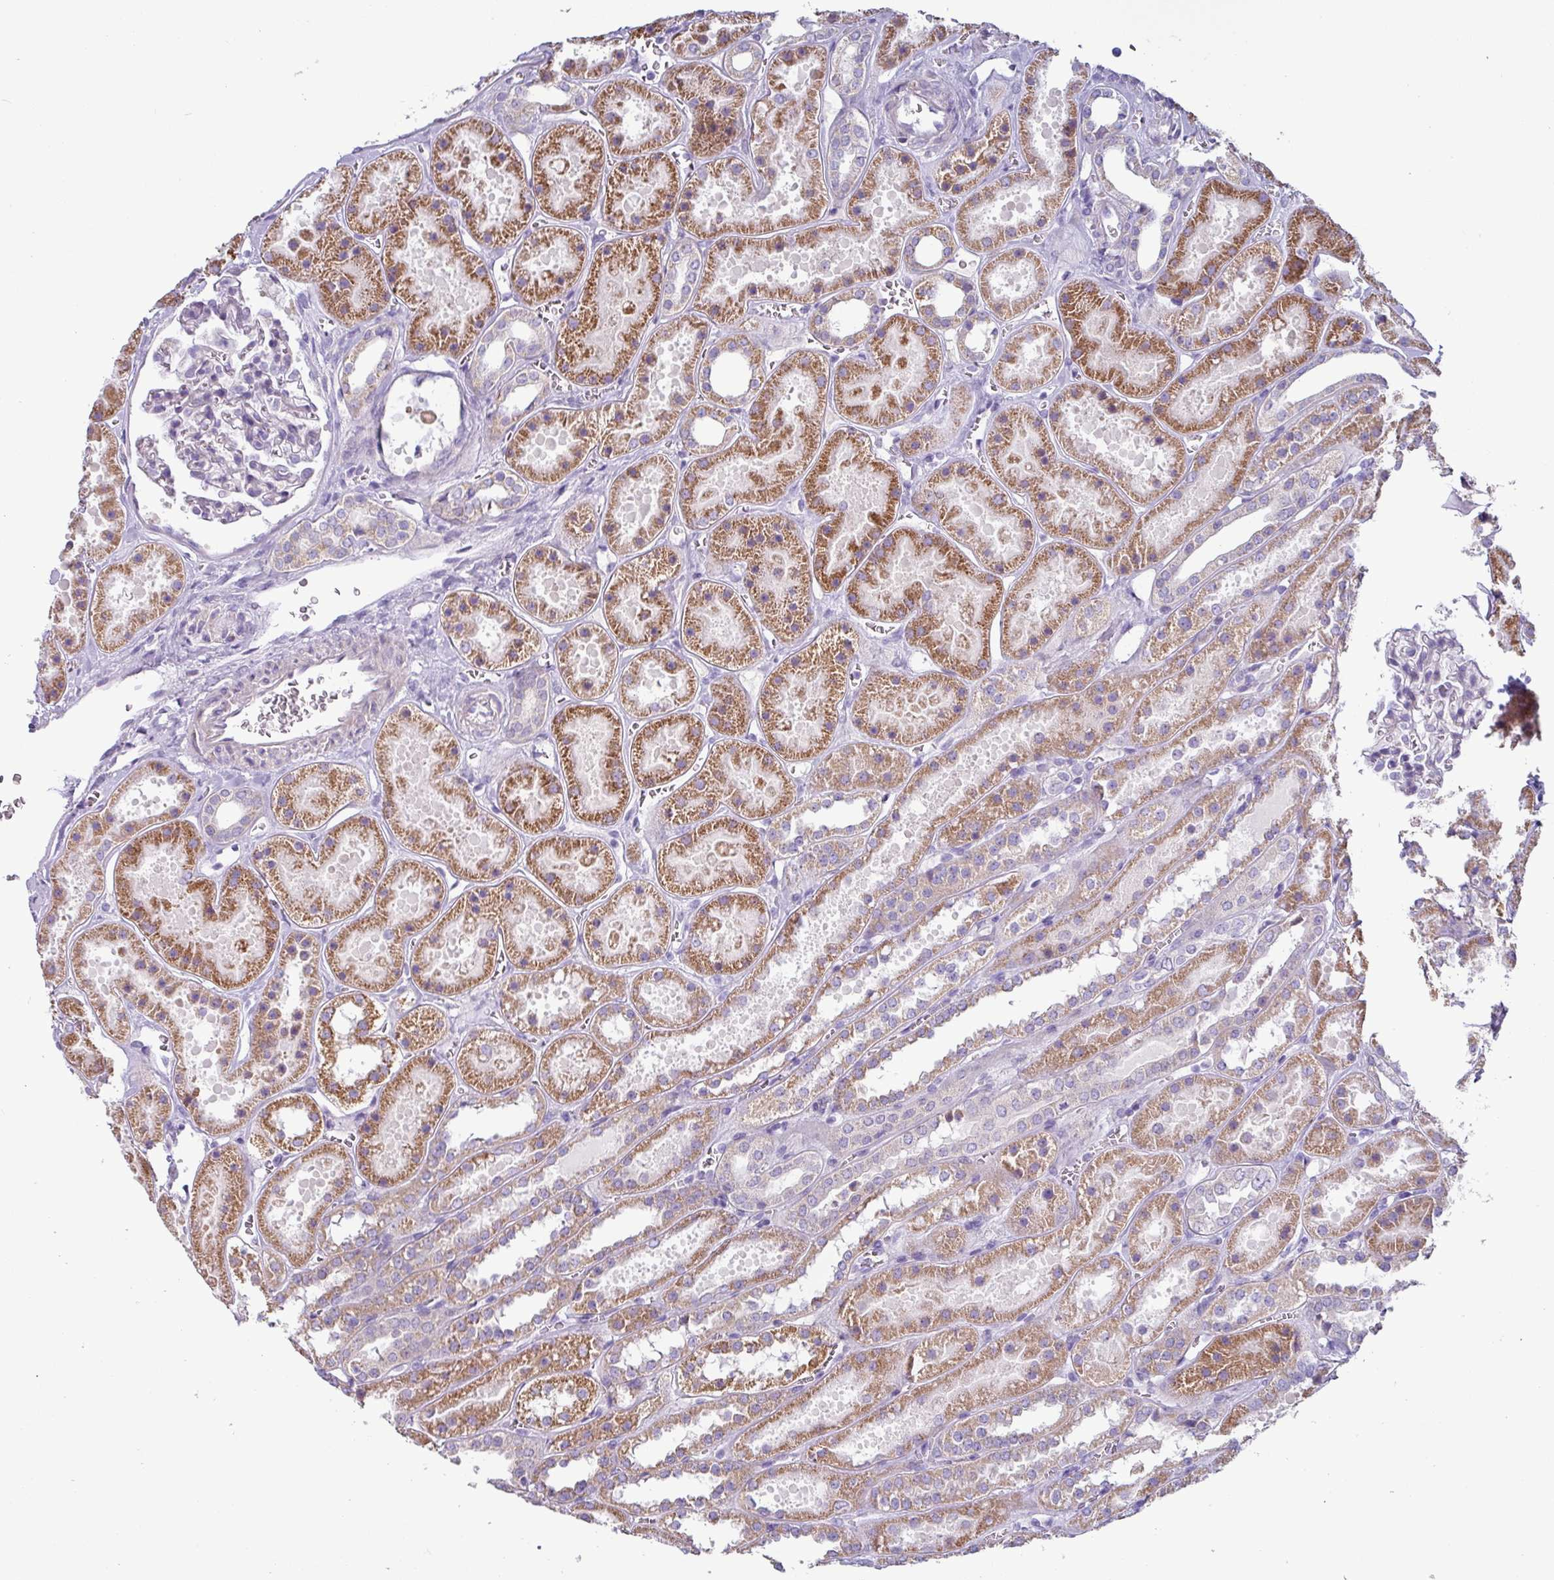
{"staining": {"intensity": "negative", "quantity": "none", "location": "none"}, "tissue": "kidney", "cell_type": "Cells in glomeruli", "image_type": "normal", "snomed": [{"axis": "morphology", "description": "Normal tissue, NOS"}, {"axis": "topography", "description": "Kidney"}], "caption": "Cells in glomeruli show no significant protein staining in benign kidney. The staining is performed using DAB (3,3'-diaminobenzidine) brown chromogen with nuclei counter-stained in using hematoxylin.", "gene": "RGS16", "patient": {"sex": "female", "age": 41}}